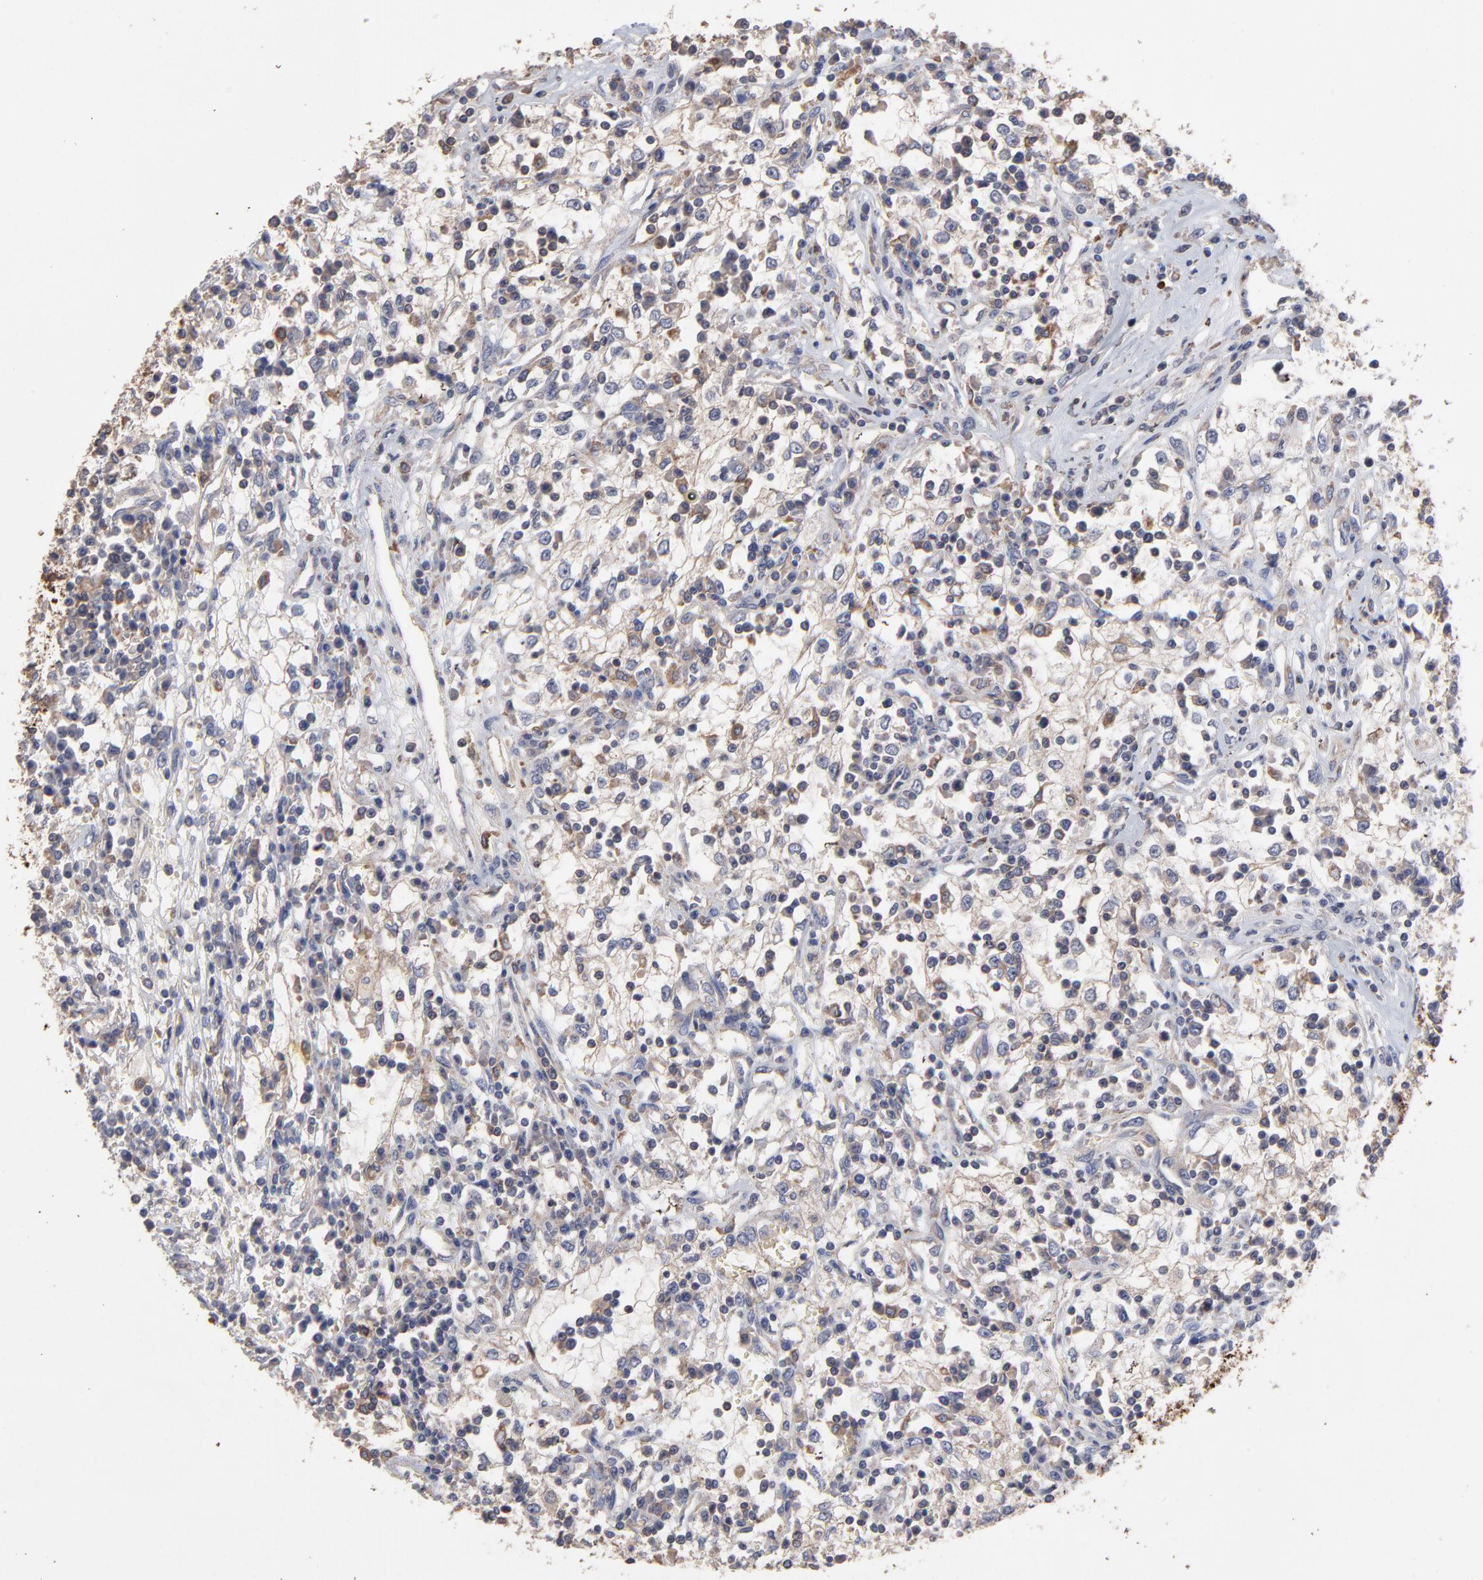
{"staining": {"intensity": "moderate", "quantity": "25%-75%", "location": "cytoplasmic/membranous"}, "tissue": "renal cancer", "cell_type": "Tumor cells", "image_type": "cancer", "snomed": [{"axis": "morphology", "description": "Adenocarcinoma, NOS"}, {"axis": "topography", "description": "Kidney"}], "caption": "Immunohistochemistry (IHC) micrograph of neoplastic tissue: renal adenocarcinoma stained using immunohistochemistry (IHC) displays medium levels of moderate protein expression localized specifically in the cytoplasmic/membranous of tumor cells, appearing as a cytoplasmic/membranous brown color.", "gene": "TANGO2", "patient": {"sex": "male", "age": 82}}